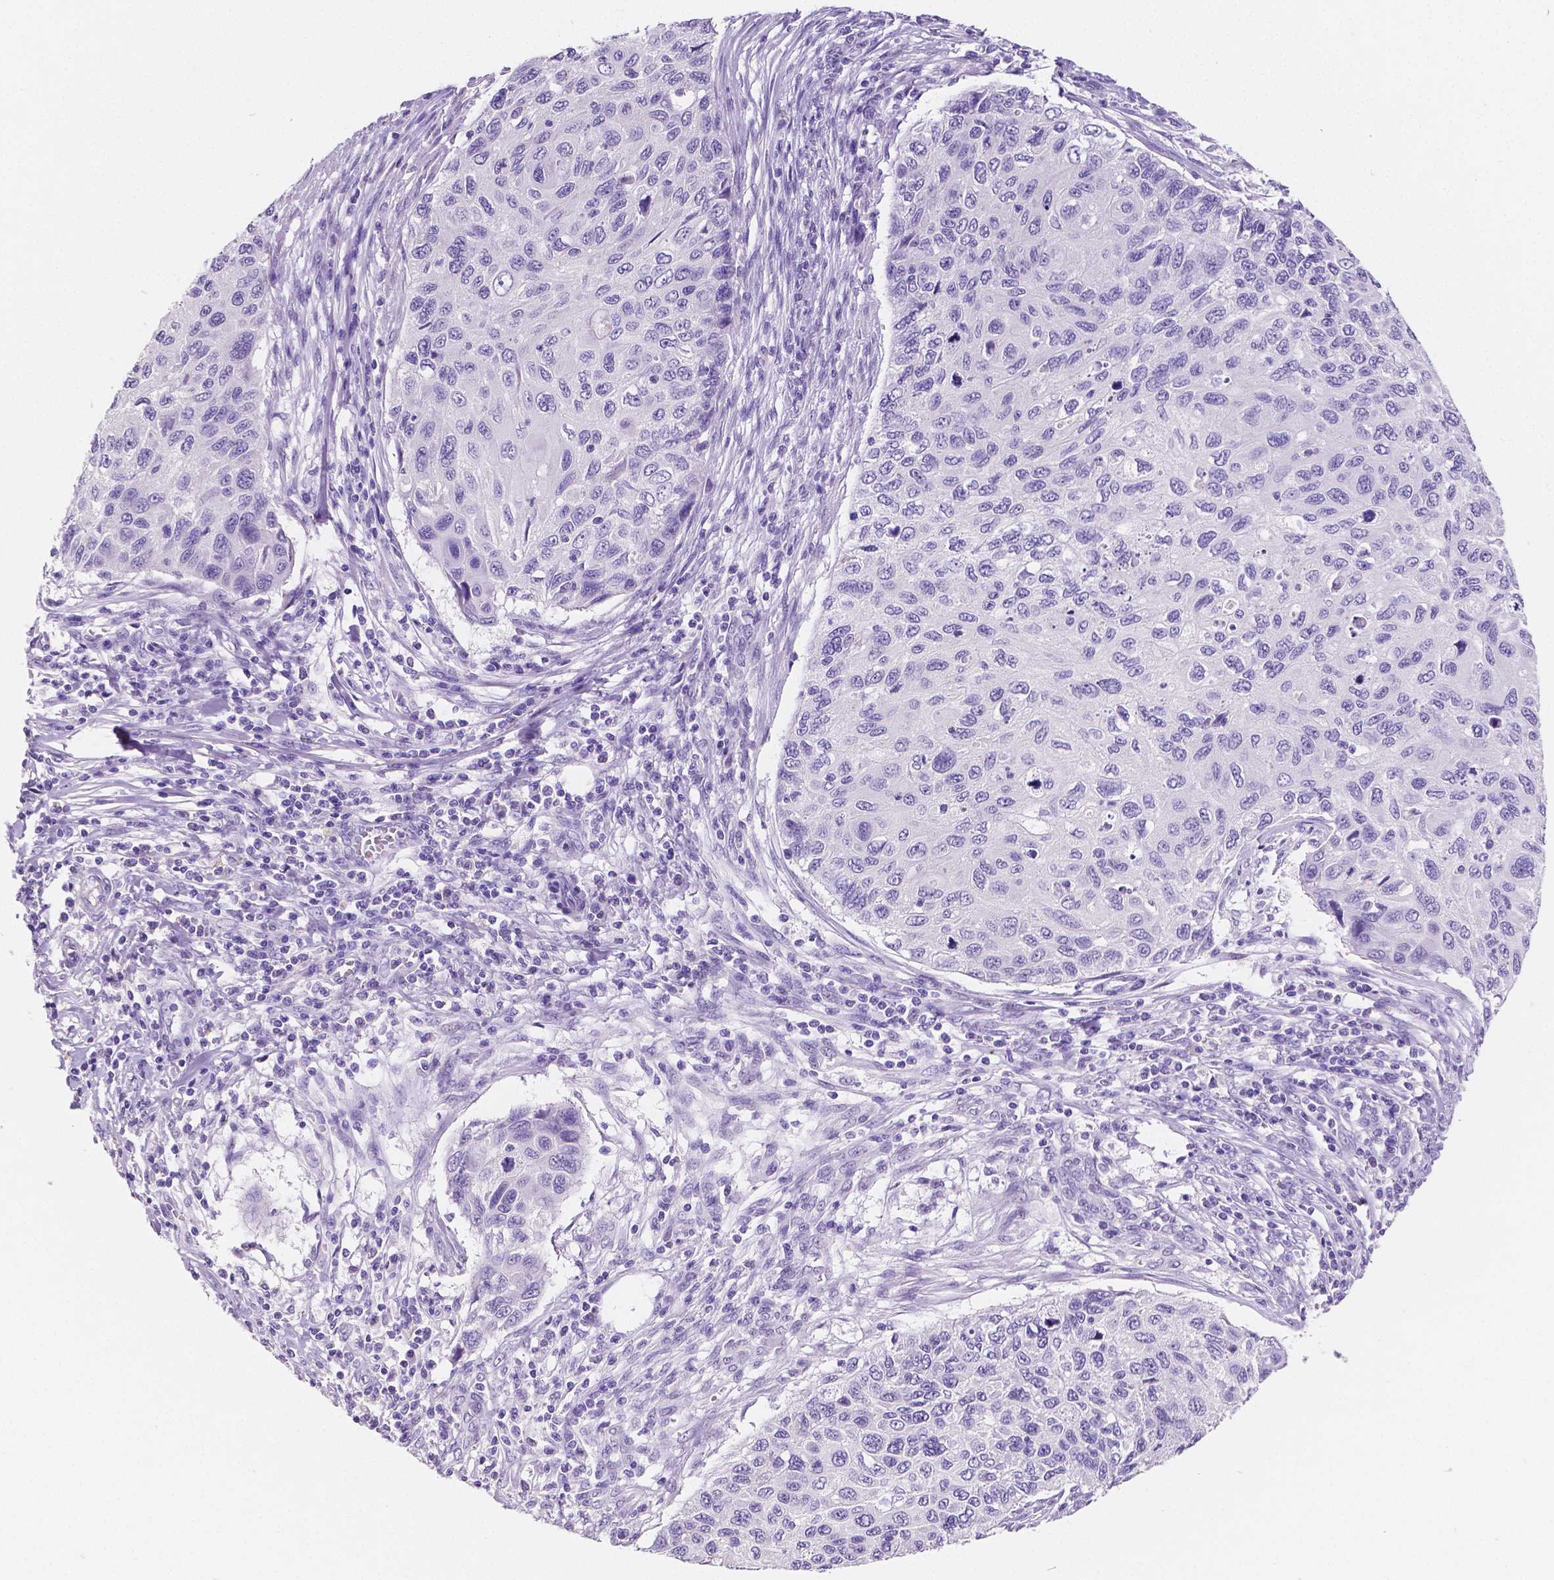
{"staining": {"intensity": "negative", "quantity": "none", "location": "none"}, "tissue": "cervical cancer", "cell_type": "Tumor cells", "image_type": "cancer", "snomed": [{"axis": "morphology", "description": "Squamous cell carcinoma, NOS"}, {"axis": "topography", "description": "Cervix"}], "caption": "Cervical squamous cell carcinoma stained for a protein using immunohistochemistry demonstrates no expression tumor cells.", "gene": "SATB2", "patient": {"sex": "female", "age": 70}}